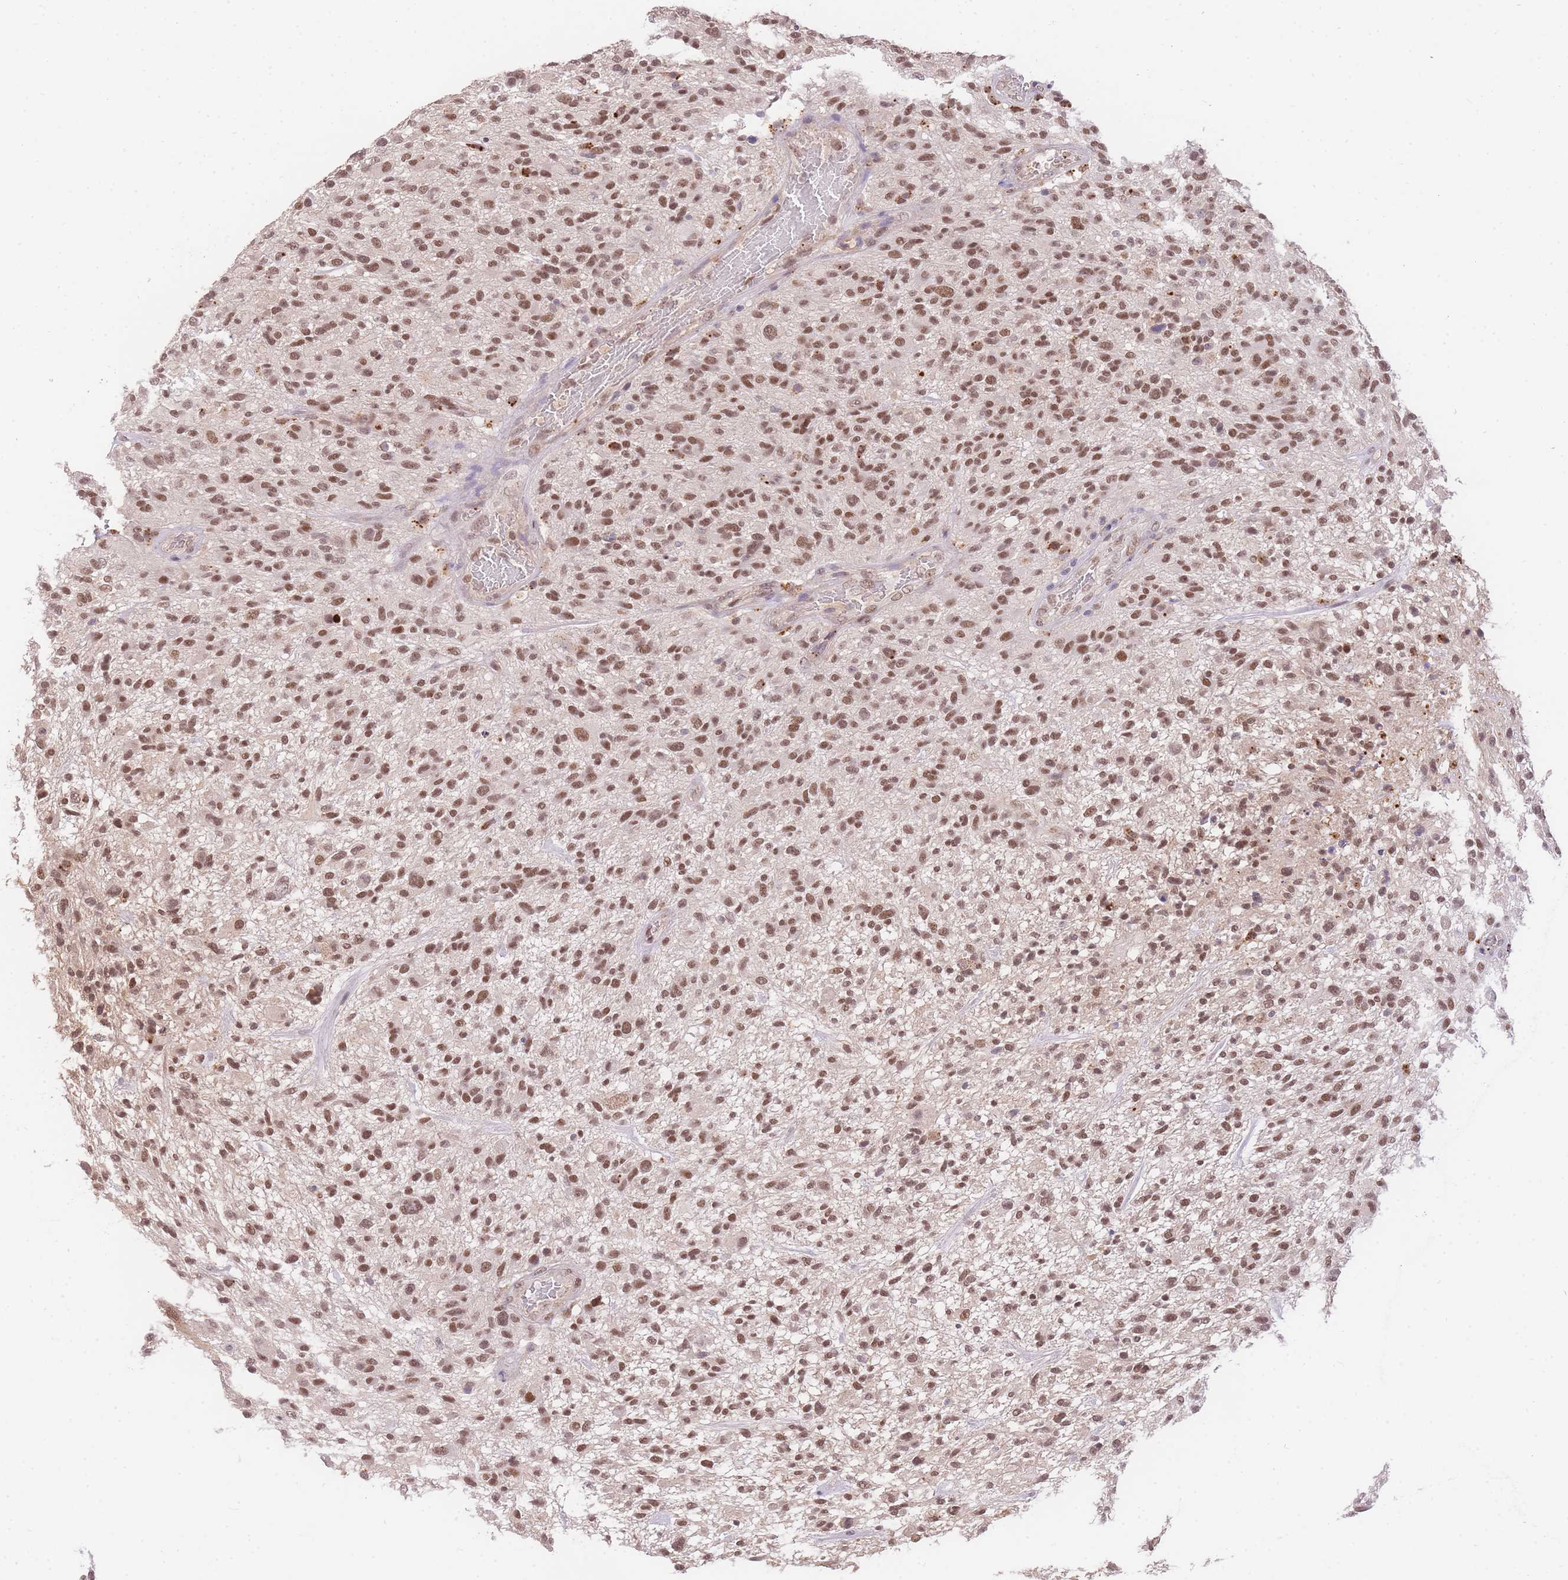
{"staining": {"intensity": "moderate", "quantity": ">75%", "location": "nuclear"}, "tissue": "glioma", "cell_type": "Tumor cells", "image_type": "cancer", "snomed": [{"axis": "morphology", "description": "Glioma, malignant, High grade"}, {"axis": "topography", "description": "Brain"}], "caption": "This is an image of immunohistochemistry staining of malignant glioma (high-grade), which shows moderate staining in the nuclear of tumor cells.", "gene": "UBXN7", "patient": {"sex": "male", "age": 47}}